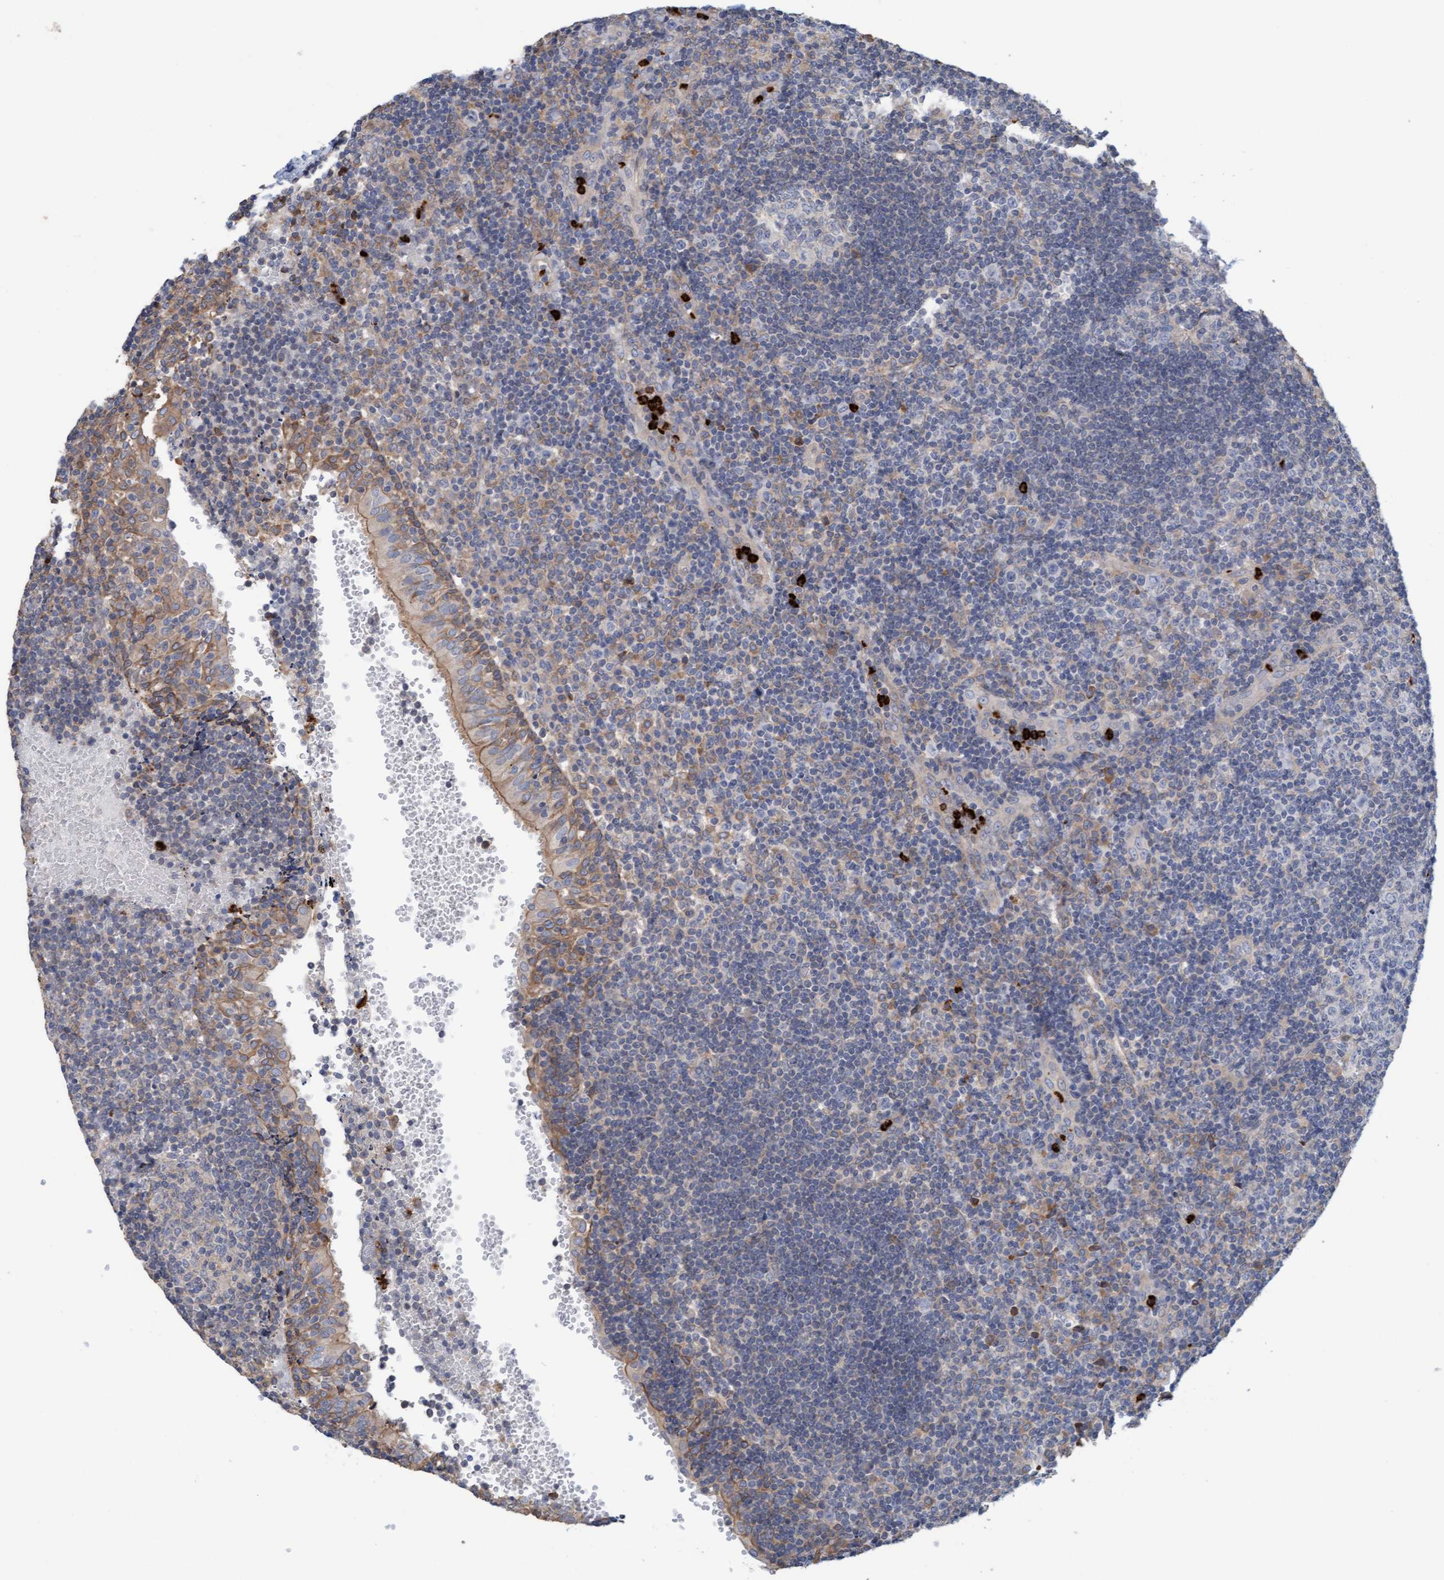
{"staining": {"intensity": "negative", "quantity": "none", "location": "none"}, "tissue": "tonsil", "cell_type": "Germinal center cells", "image_type": "normal", "snomed": [{"axis": "morphology", "description": "Normal tissue, NOS"}, {"axis": "topography", "description": "Tonsil"}], "caption": "DAB immunohistochemical staining of unremarkable tonsil exhibits no significant staining in germinal center cells.", "gene": "MMP8", "patient": {"sex": "female", "age": 40}}